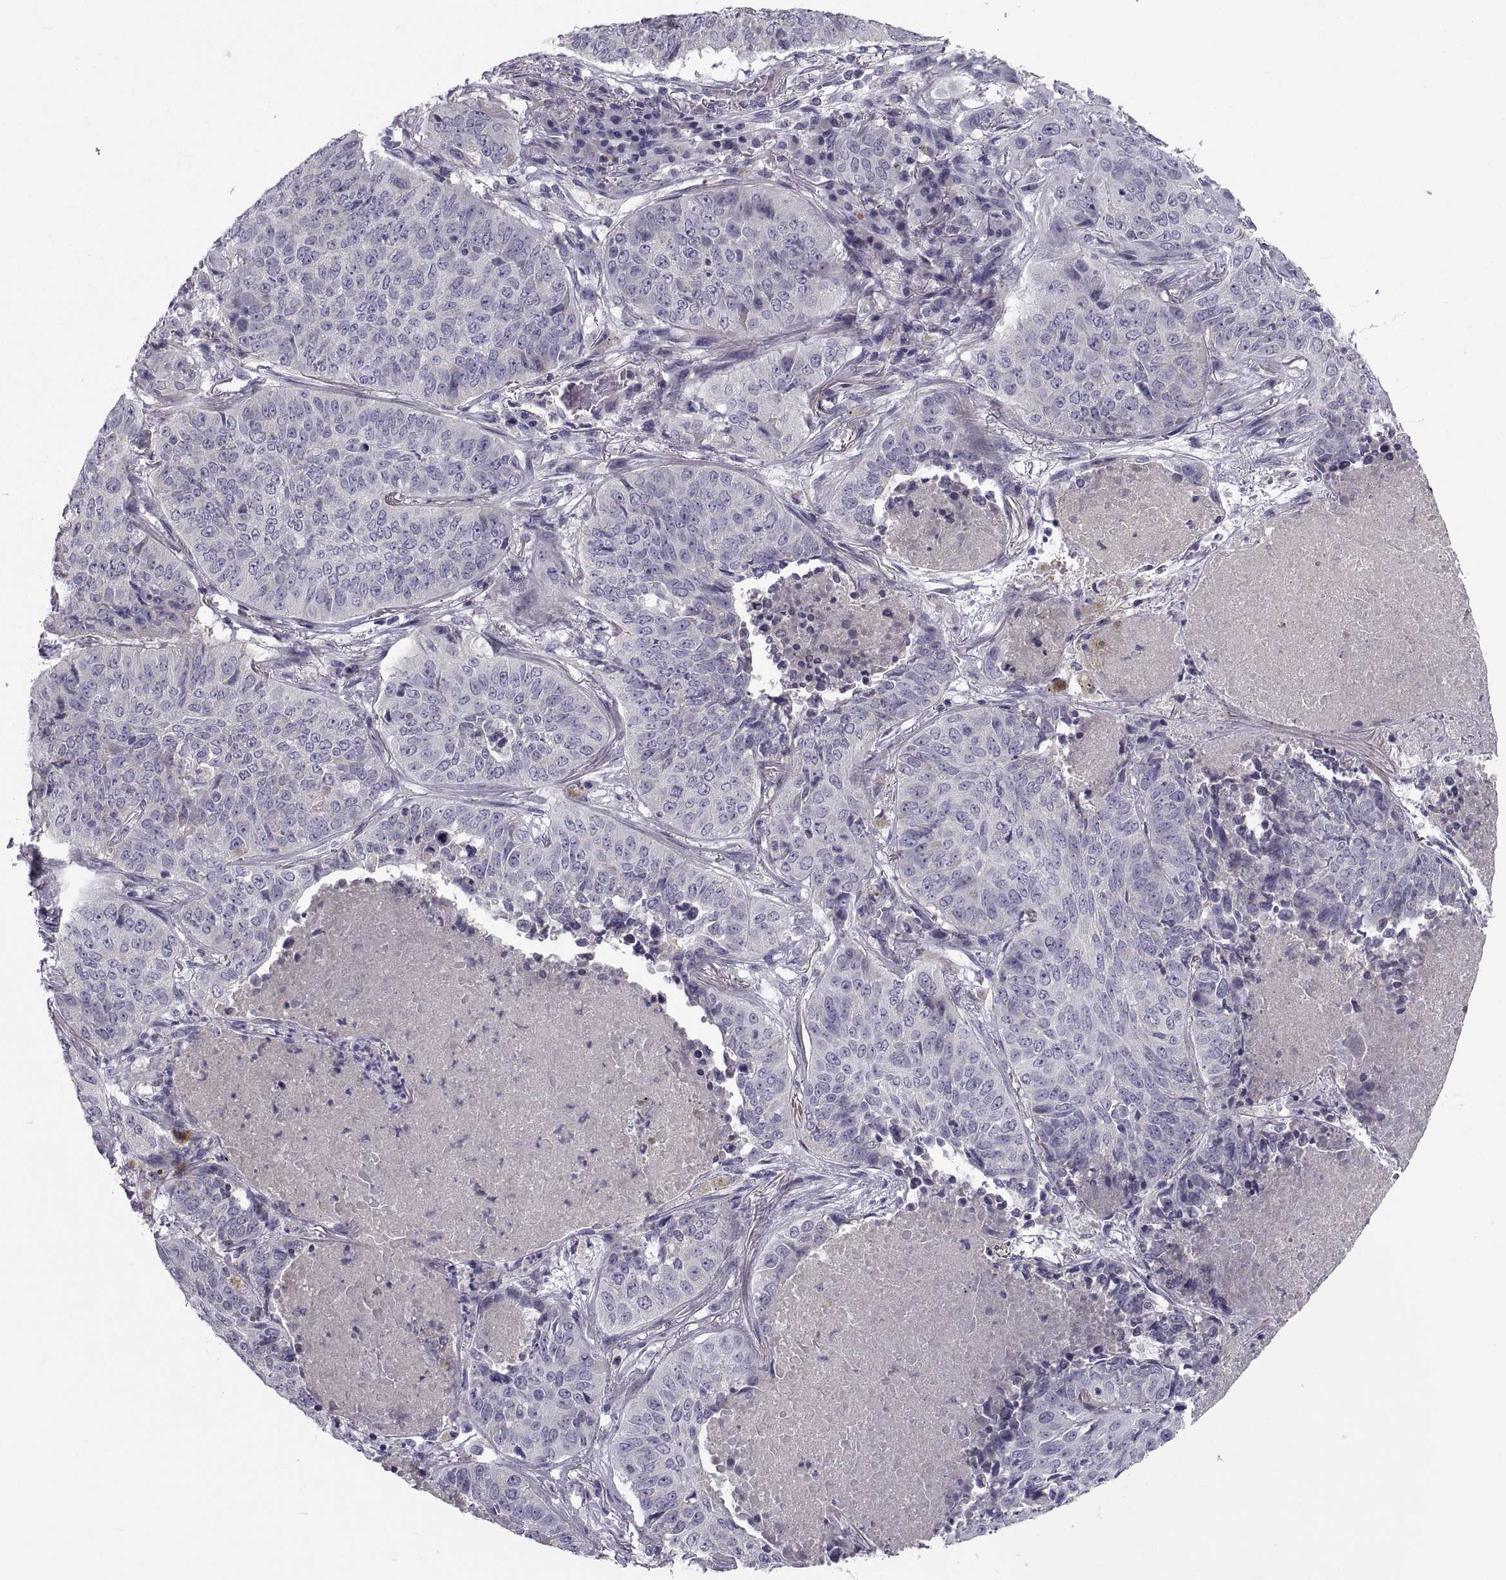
{"staining": {"intensity": "negative", "quantity": "none", "location": "none"}, "tissue": "lung cancer", "cell_type": "Tumor cells", "image_type": "cancer", "snomed": [{"axis": "morphology", "description": "Normal tissue, NOS"}, {"axis": "morphology", "description": "Squamous cell carcinoma, NOS"}, {"axis": "topography", "description": "Bronchus"}, {"axis": "topography", "description": "Lung"}], "caption": "This is an IHC image of human lung squamous cell carcinoma. There is no expression in tumor cells.", "gene": "PDZRN4", "patient": {"sex": "male", "age": 64}}